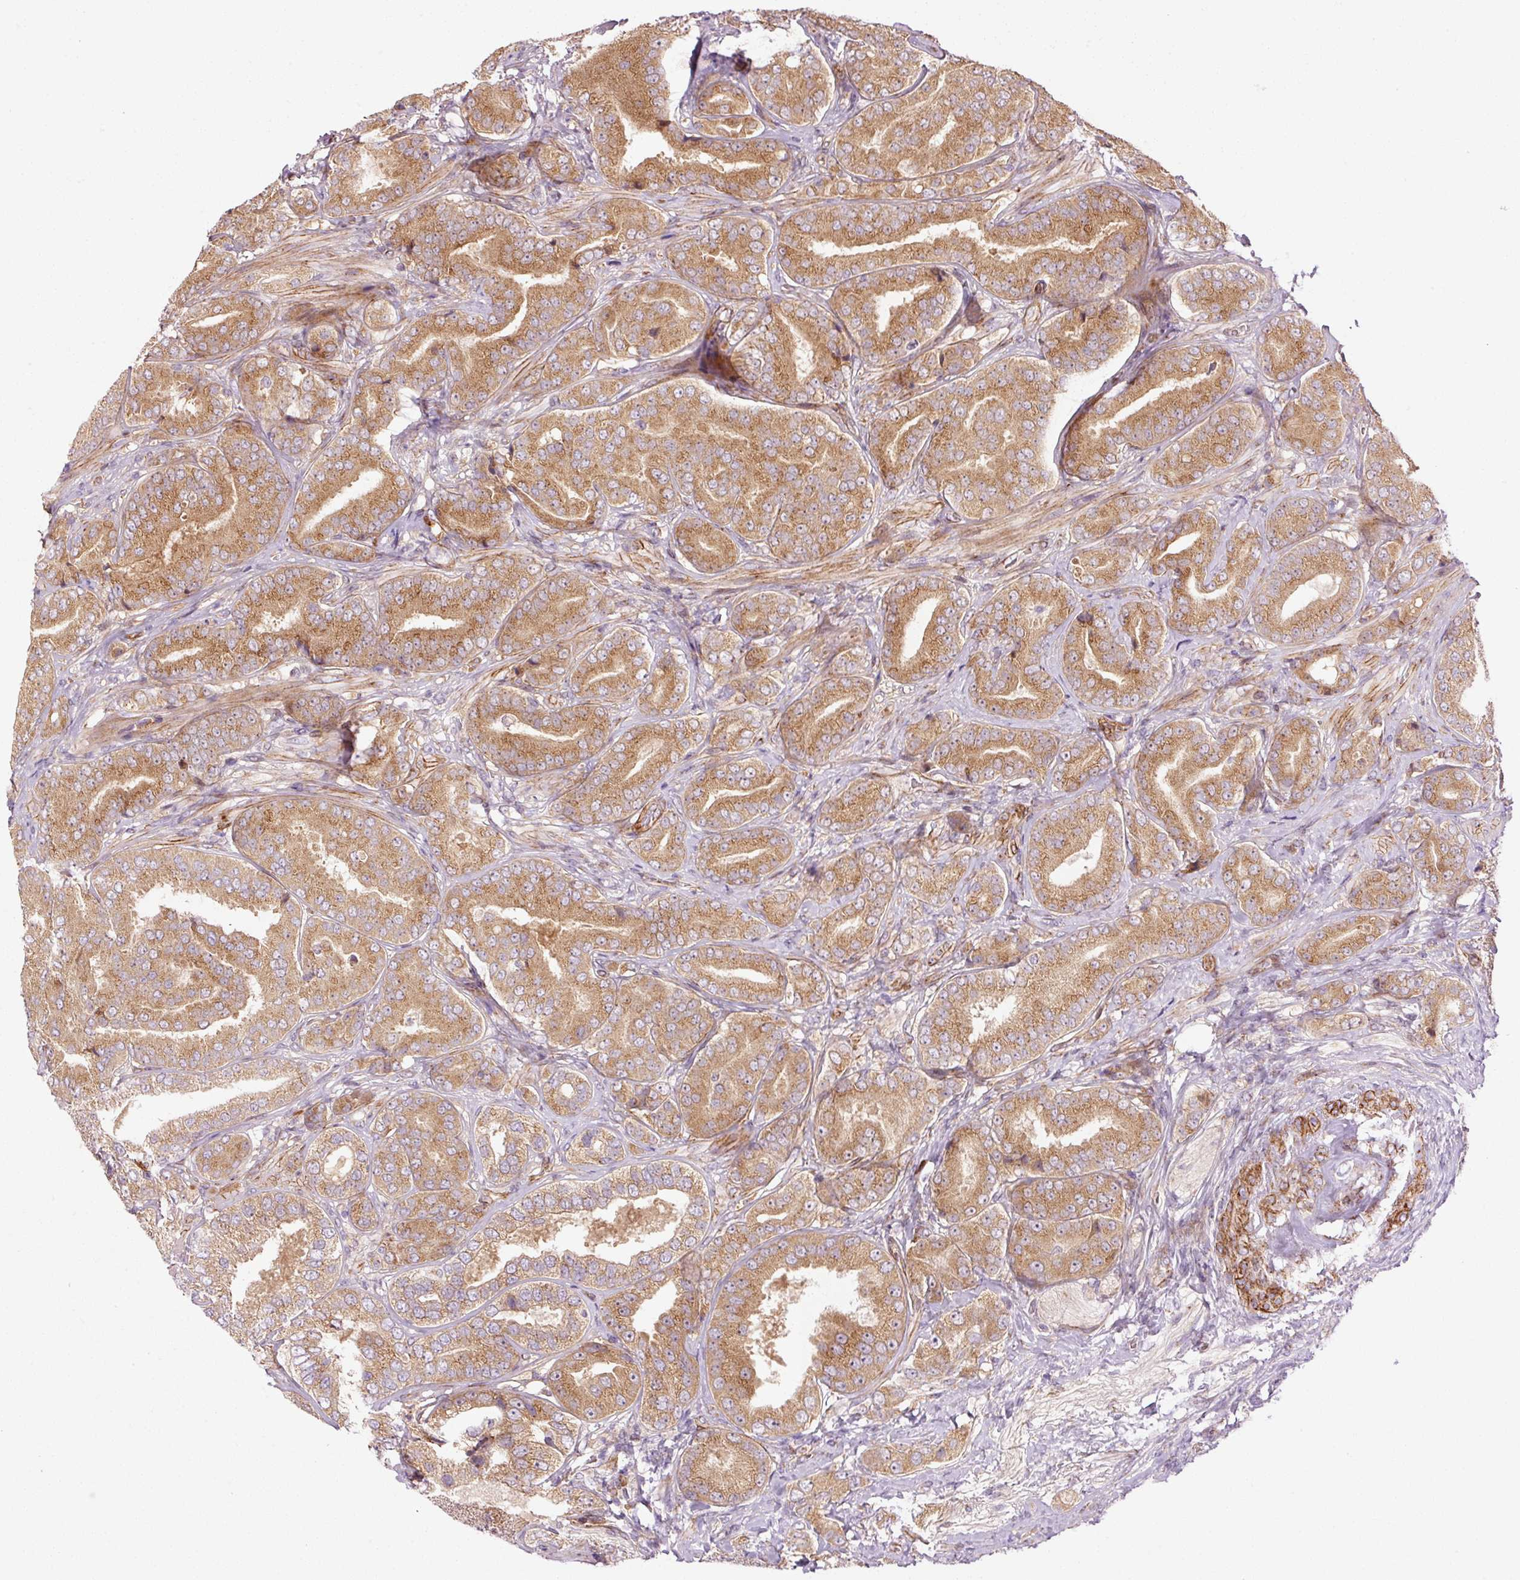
{"staining": {"intensity": "moderate", "quantity": ">75%", "location": "cytoplasmic/membranous"}, "tissue": "prostate cancer", "cell_type": "Tumor cells", "image_type": "cancer", "snomed": [{"axis": "morphology", "description": "Adenocarcinoma, High grade"}, {"axis": "topography", "description": "Prostate"}], "caption": "IHC of prostate high-grade adenocarcinoma exhibits medium levels of moderate cytoplasmic/membranous expression in about >75% of tumor cells. (brown staining indicates protein expression, while blue staining denotes nuclei).", "gene": "PPP1R14B", "patient": {"sex": "male", "age": 63}}